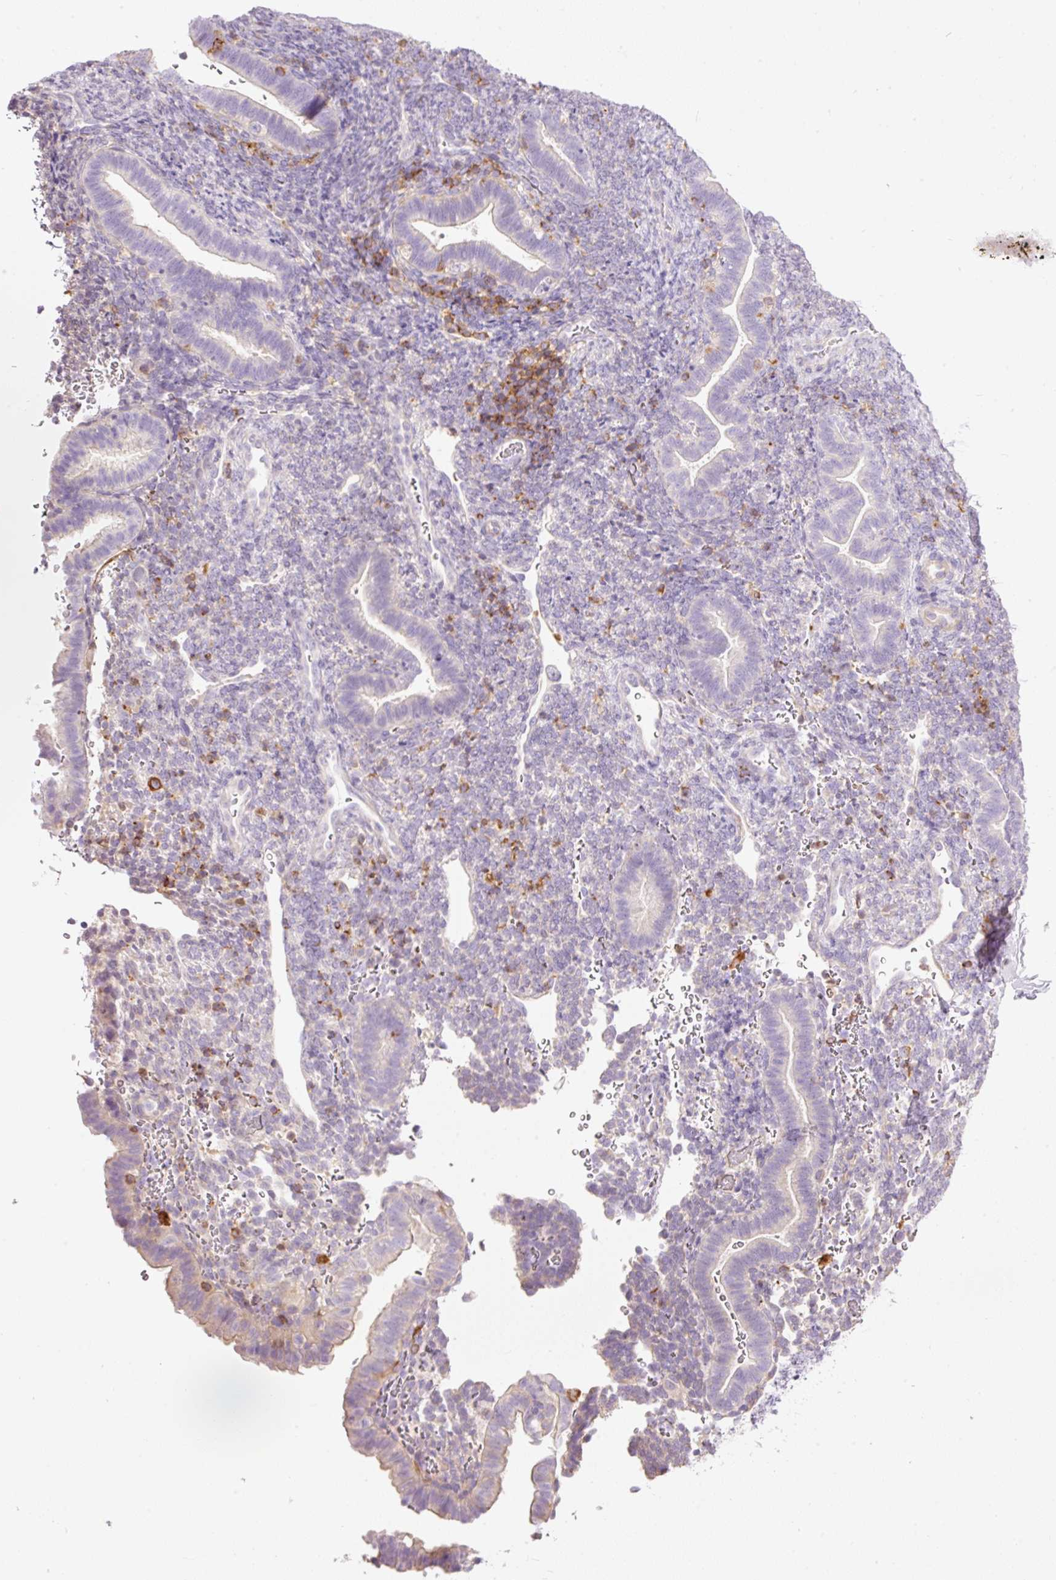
{"staining": {"intensity": "negative", "quantity": "none", "location": "none"}, "tissue": "endometrium", "cell_type": "Cells in endometrial stroma", "image_type": "normal", "snomed": [{"axis": "morphology", "description": "Normal tissue, NOS"}, {"axis": "topography", "description": "Endometrium"}], "caption": "Micrograph shows no significant protein positivity in cells in endometrial stroma of unremarkable endometrium.", "gene": "DOK6", "patient": {"sex": "female", "age": 34}}